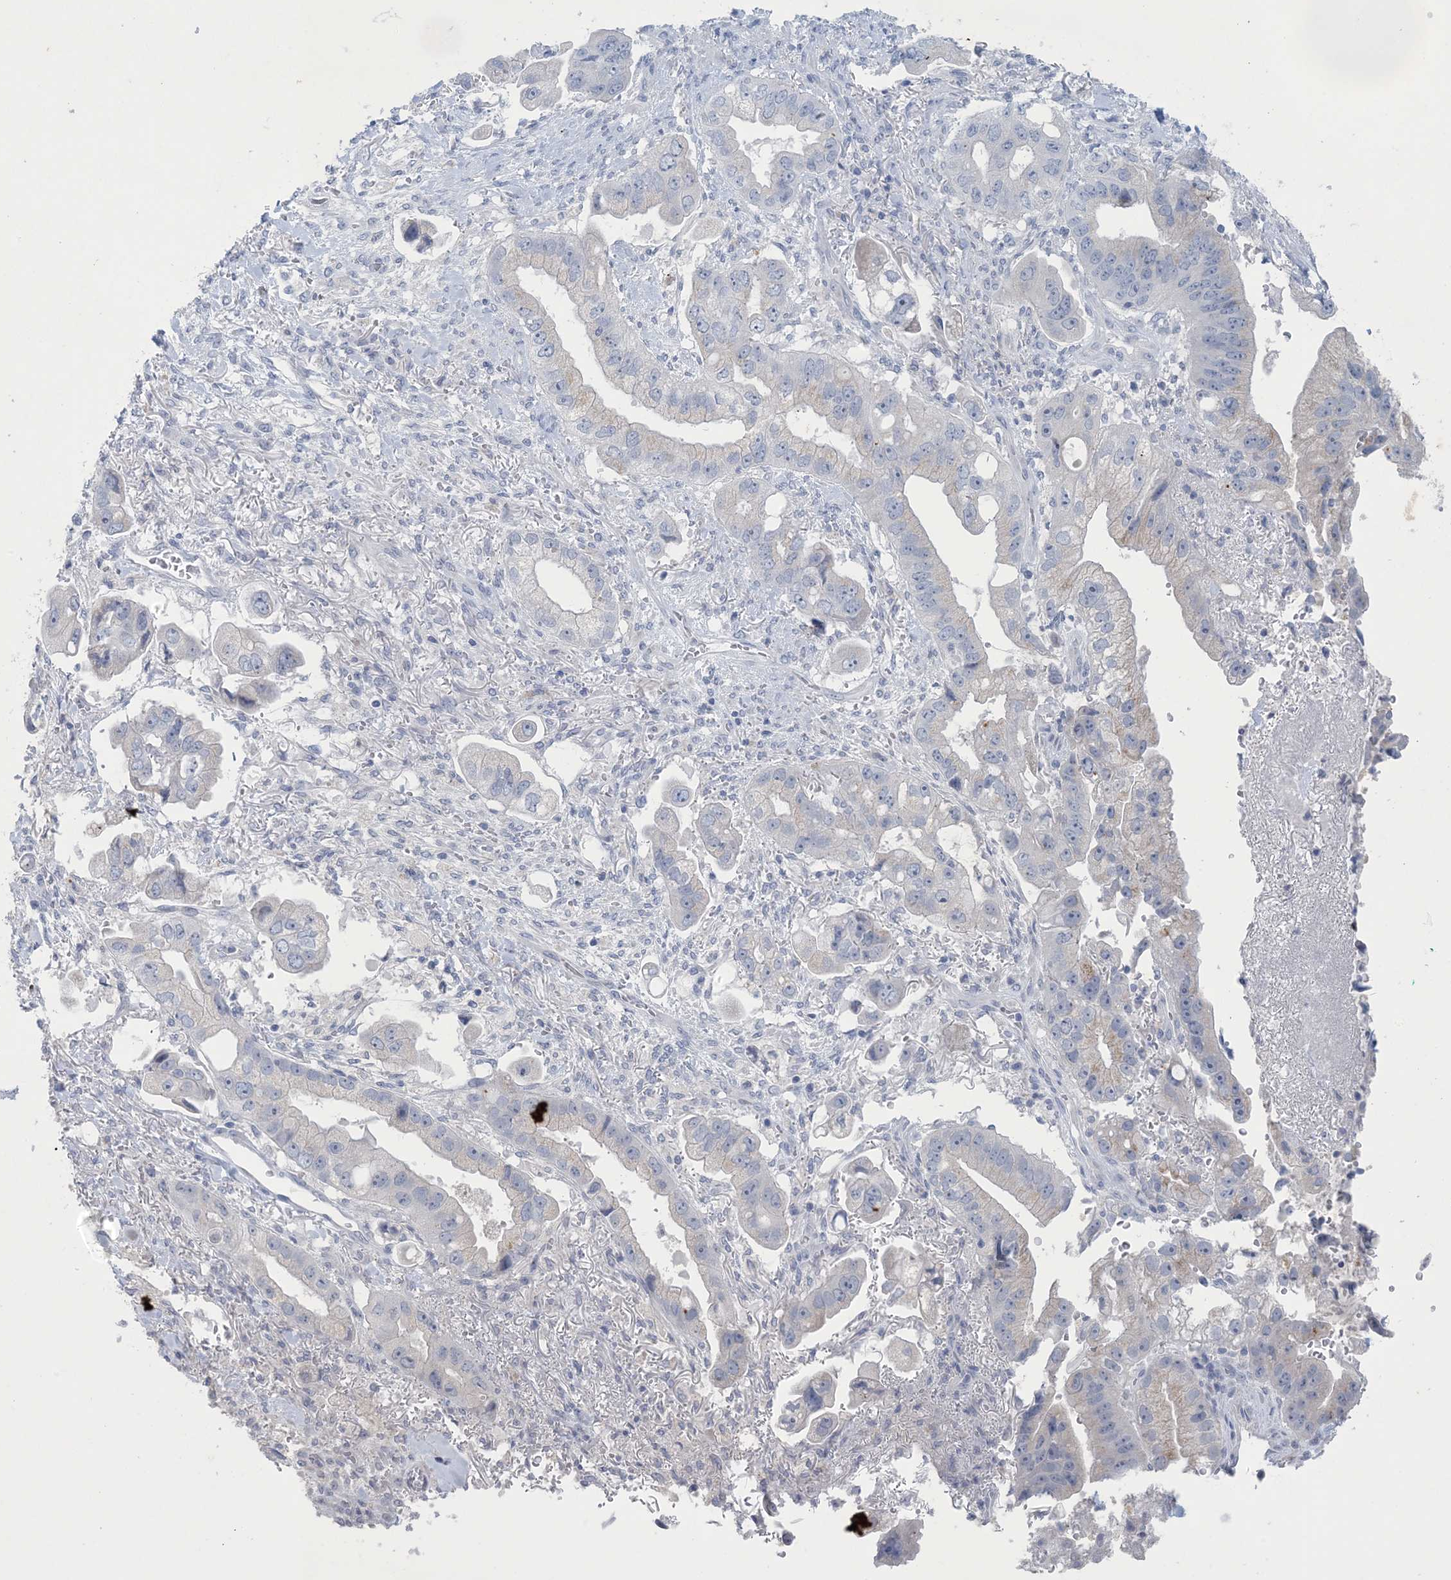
{"staining": {"intensity": "negative", "quantity": "none", "location": "none"}, "tissue": "stomach cancer", "cell_type": "Tumor cells", "image_type": "cancer", "snomed": [{"axis": "morphology", "description": "Adenocarcinoma, NOS"}, {"axis": "topography", "description": "Stomach"}], "caption": "IHC of human adenocarcinoma (stomach) displays no positivity in tumor cells.", "gene": "GABRG1", "patient": {"sex": "male", "age": 62}}